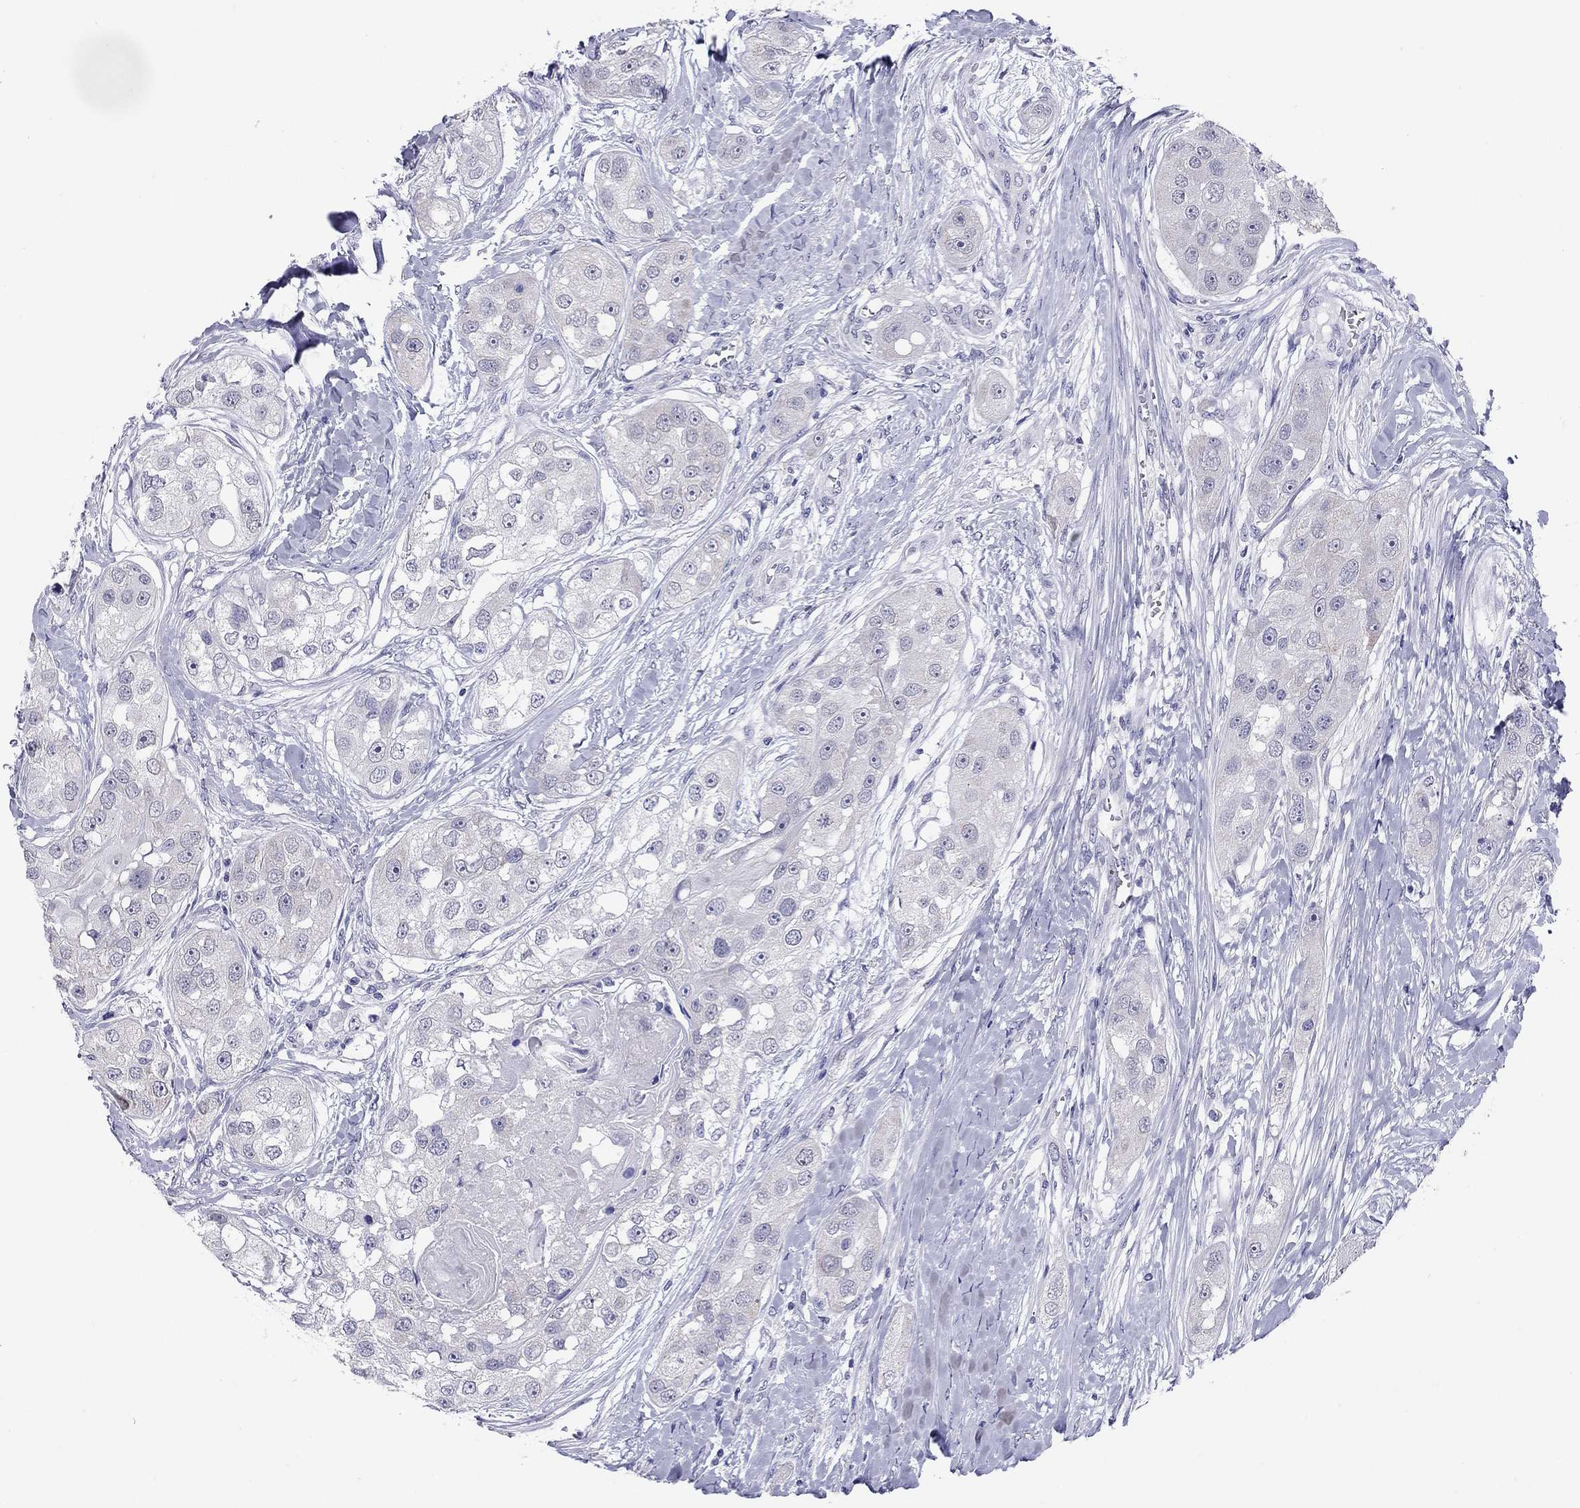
{"staining": {"intensity": "negative", "quantity": "none", "location": "none"}, "tissue": "head and neck cancer", "cell_type": "Tumor cells", "image_type": "cancer", "snomed": [{"axis": "morphology", "description": "Normal tissue, NOS"}, {"axis": "morphology", "description": "Squamous cell carcinoma, NOS"}, {"axis": "topography", "description": "Skeletal muscle"}, {"axis": "topography", "description": "Head-Neck"}], "caption": "Tumor cells are negative for protein expression in human head and neck cancer.", "gene": "ARMC12", "patient": {"sex": "male", "age": 51}}